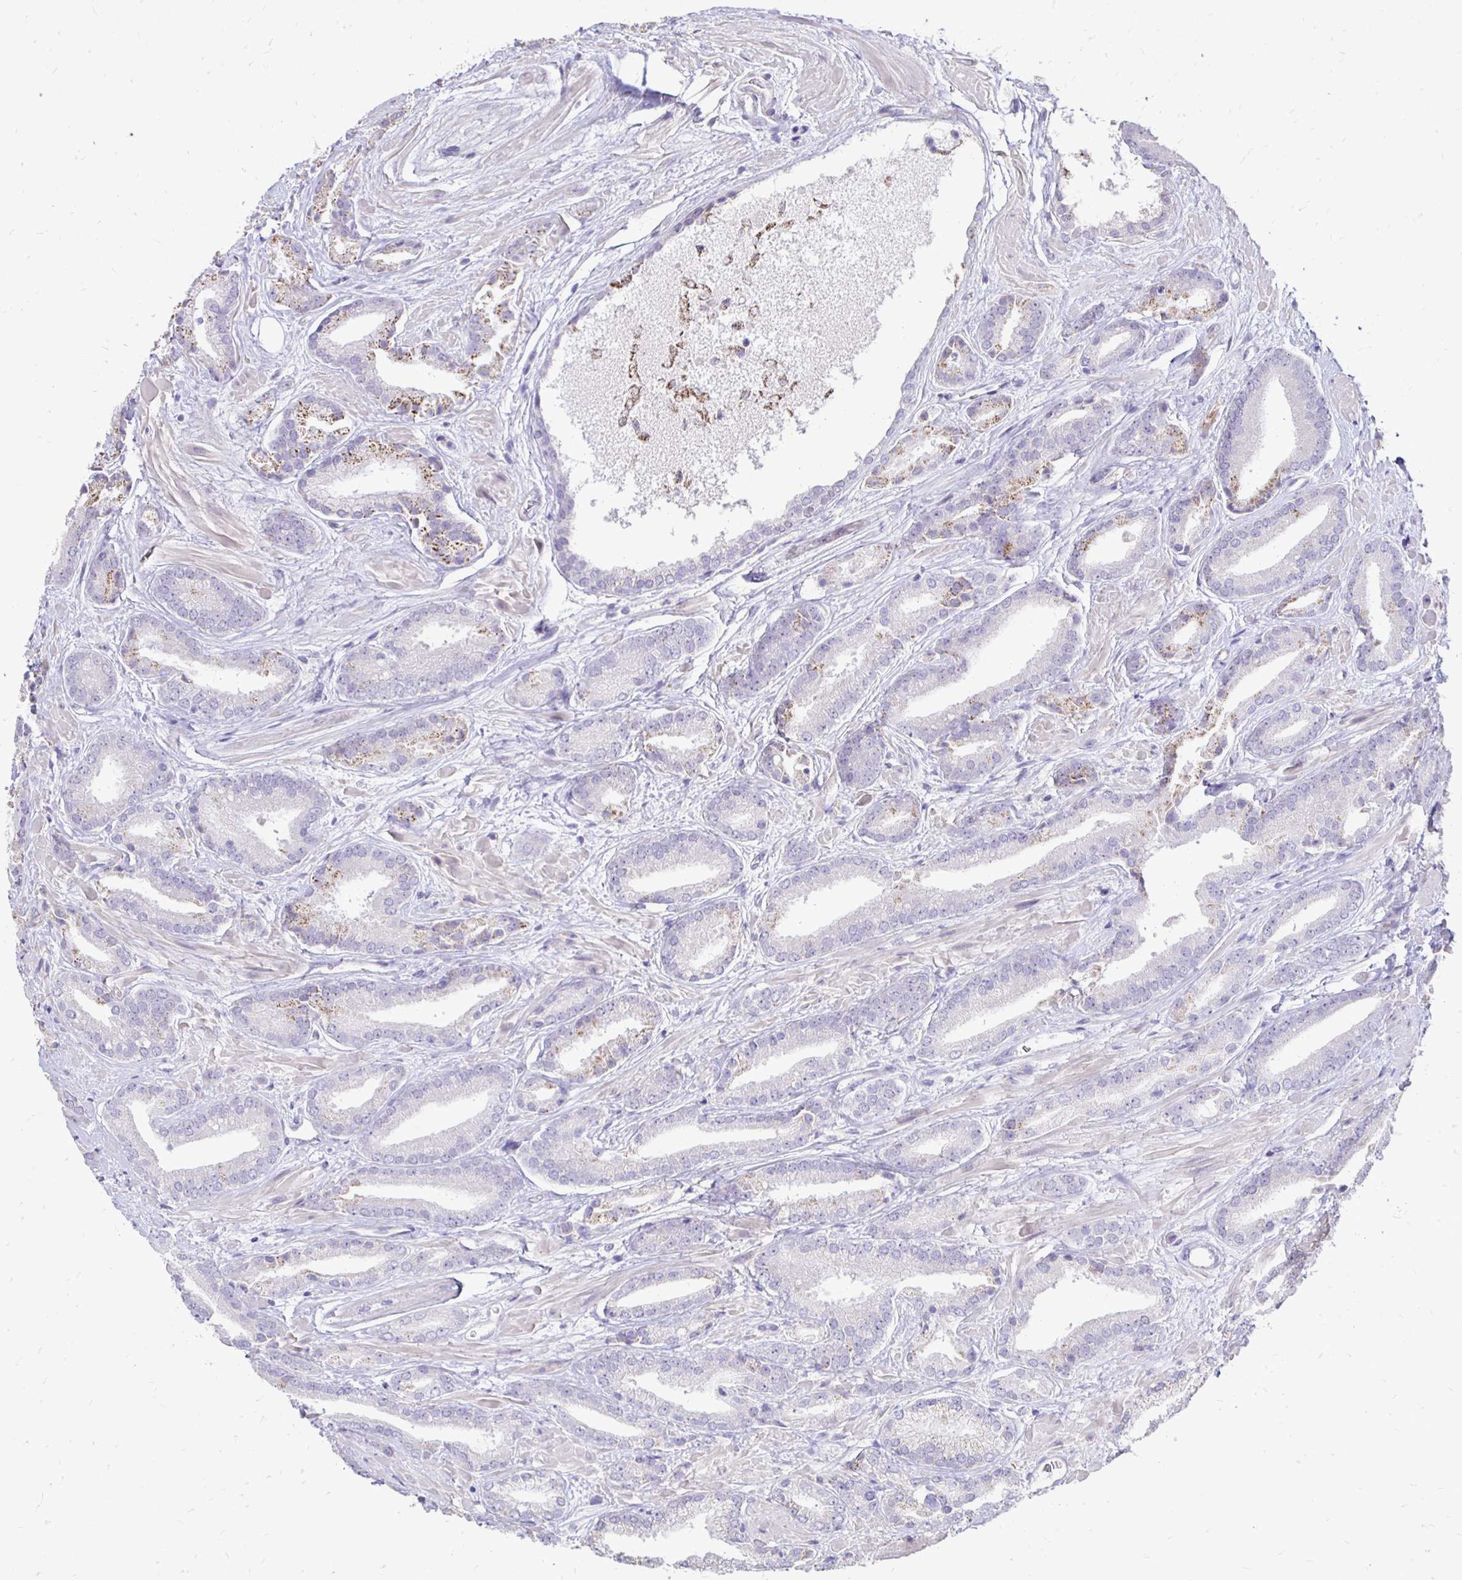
{"staining": {"intensity": "weak", "quantity": "<25%", "location": "cytoplasmic/membranous"}, "tissue": "prostate cancer", "cell_type": "Tumor cells", "image_type": "cancer", "snomed": [{"axis": "morphology", "description": "Adenocarcinoma, High grade"}, {"axis": "topography", "description": "Prostate"}], "caption": "An immunohistochemistry image of prostate adenocarcinoma (high-grade) is shown. There is no staining in tumor cells of prostate adenocarcinoma (high-grade).", "gene": "GAS2", "patient": {"sex": "male", "age": 56}}